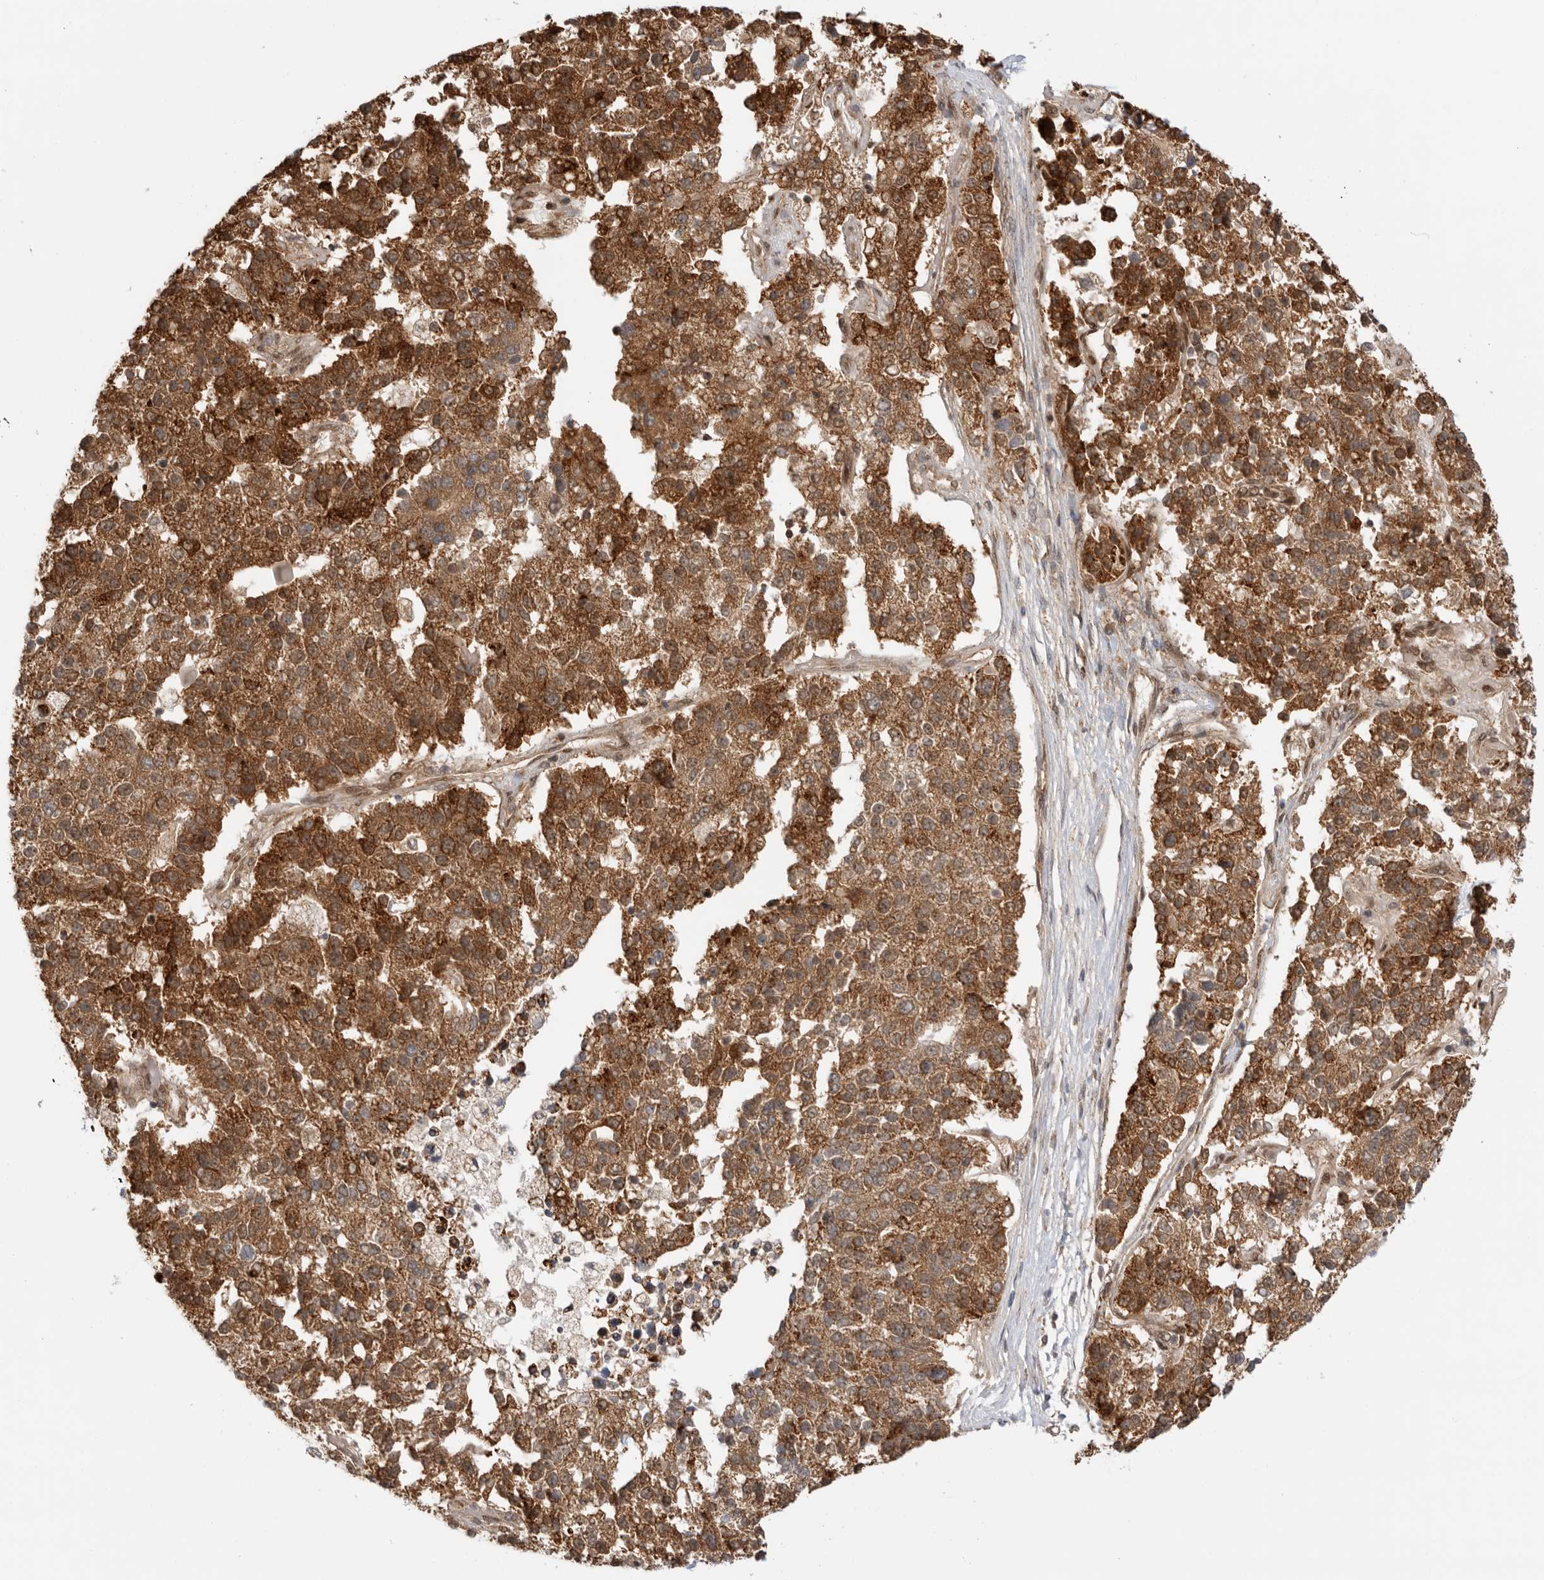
{"staining": {"intensity": "strong", "quantity": ">75%", "location": "cytoplasmic/membranous"}, "tissue": "pancreatic cancer", "cell_type": "Tumor cells", "image_type": "cancer", "snomed": [{"axis": "morphology", "description": "Adenocarcinoma, NOS"}, {"axis": "topography", "description": "Pancreas"}], "caption": "A high amount of strong cytoplasmic/membranous staining is seen in approximately >75% of tumor cells in pancreatic adenocarcinoma tissue.", "gene": "DCAF8", "patient": {"sex": "female", "age": 61}}